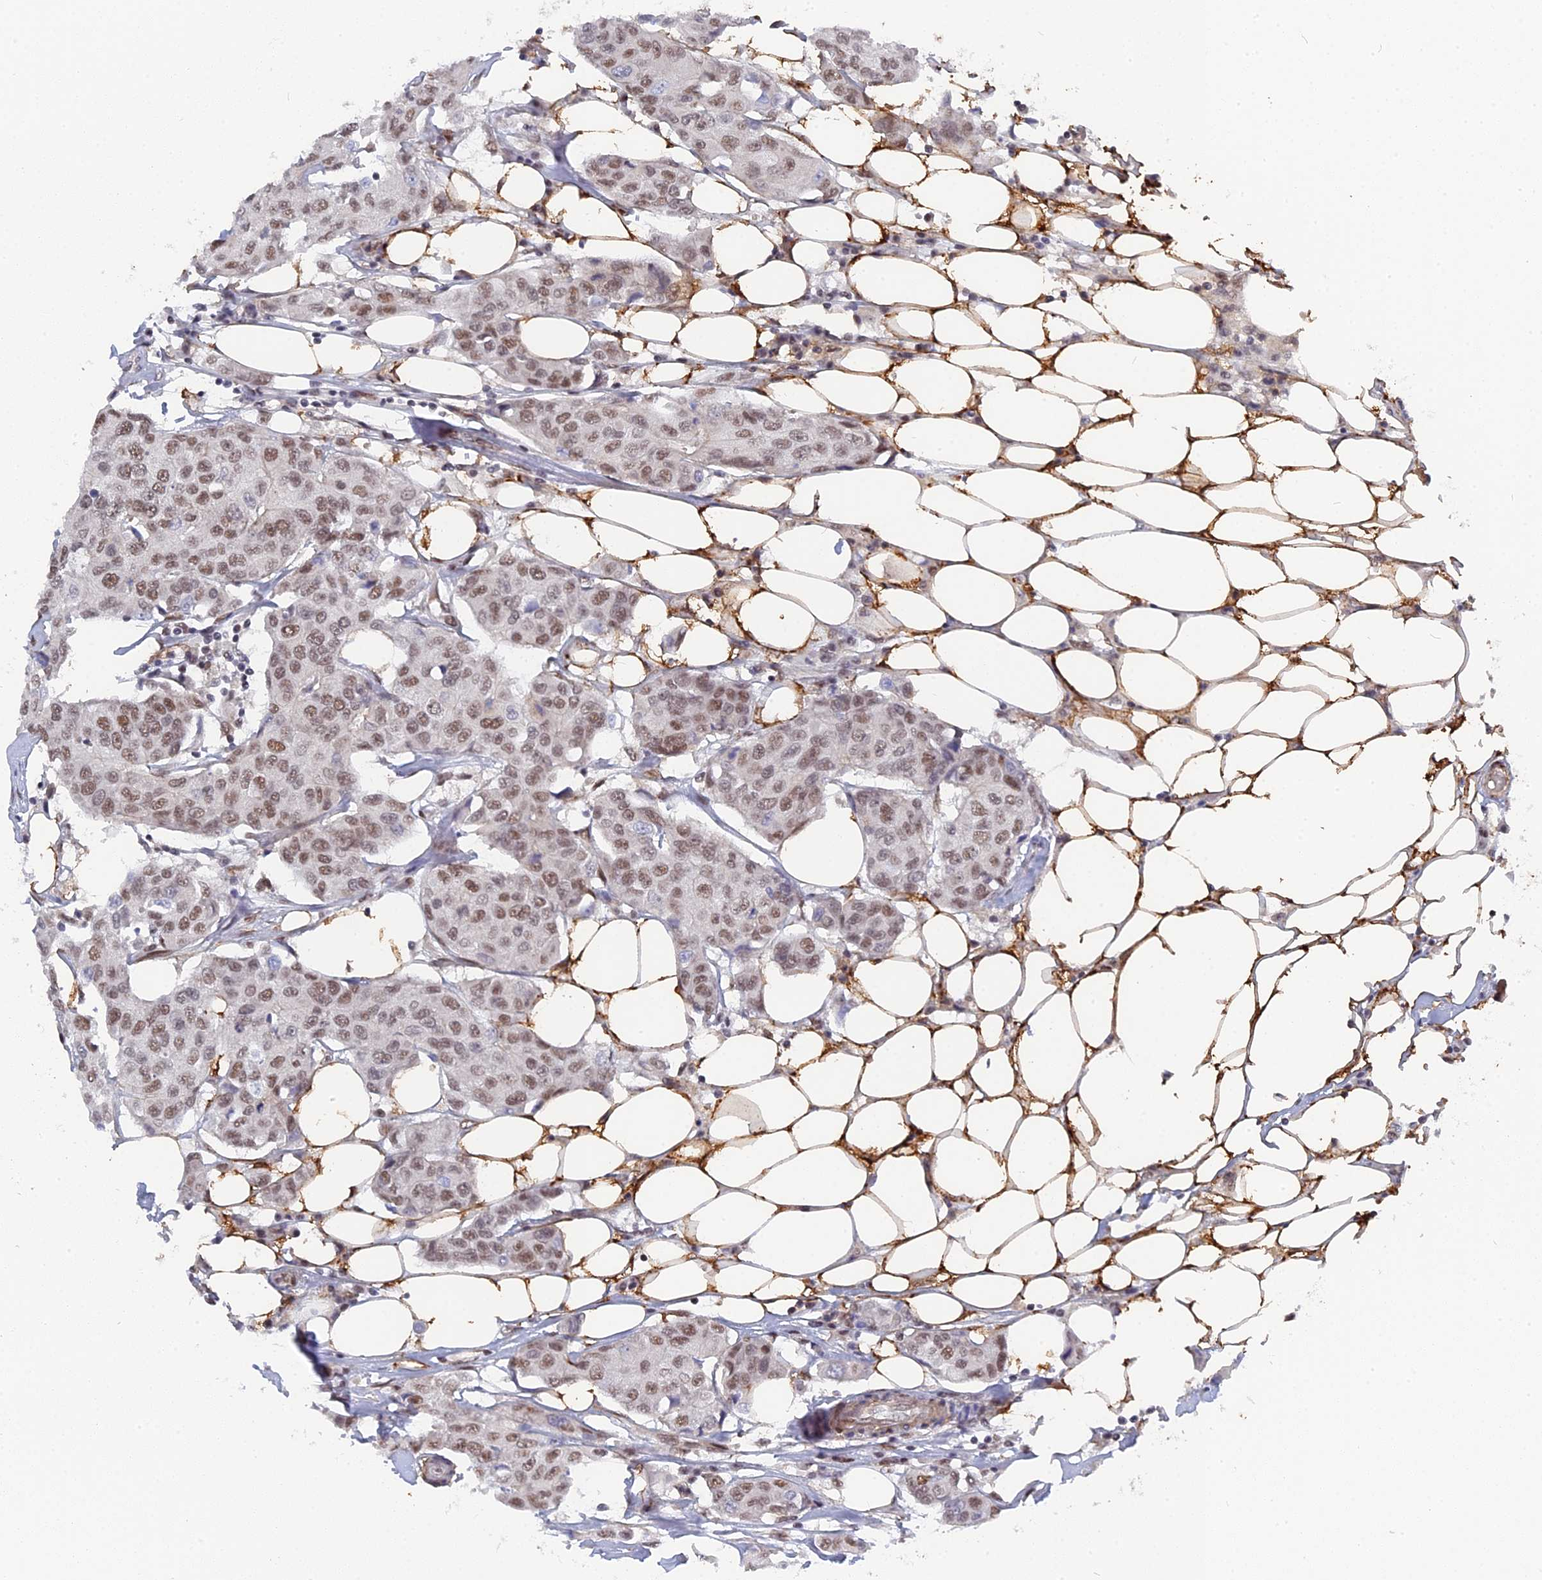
{"staining": {"intensity": "moderate", "quantity": ">75%", "location": "nuclear"}, "tissue": "breast cancer", "cell_type": "Tumor cells", "image_type": "cancer", "snomed": [{"axis": "morphology", "description": "Duct carcinoma"}, {"axis": "topography", "description": "Breast"}], "caption": "Immunohistochemical staining of human breast cancer exhibits medium levels of moderate nuclear protein positivity in approximately >75% of tumor cells.", "gene": "CCDC85A", "patient": {"sex": "female", "age": 80}}